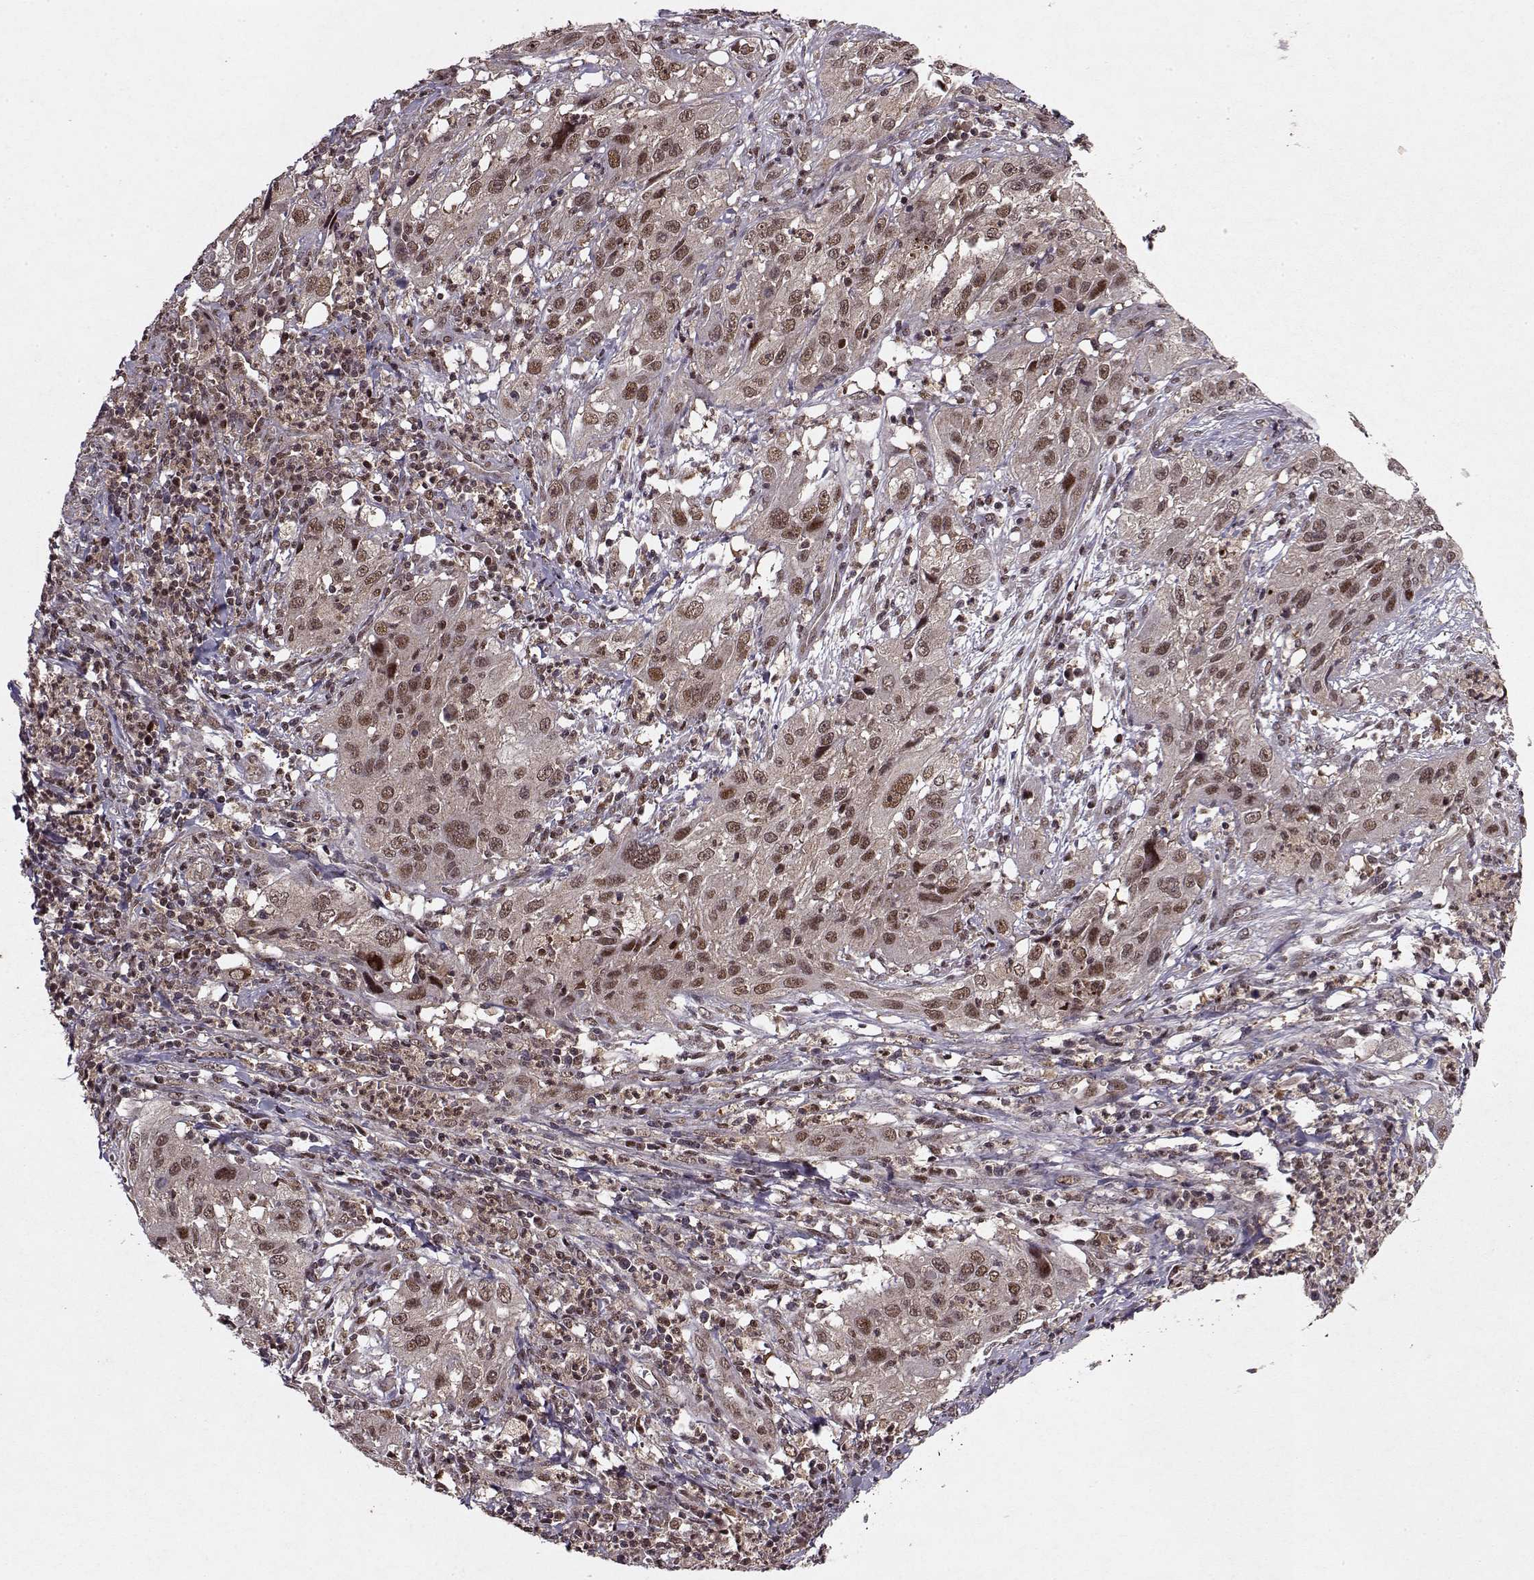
{"staining": {"intensity": "weak", "quantity": ">75%", "location": "nuclear"}, "tissue": "cervical cancer", "cell_type": "Tumor cells", "image_type": "cancer", "snomed": [{"axis": "morphology", "description": "Squamous cell carcinoma, NOS"}, {"axis": "topography", "description": "Cervix"}], "caption": "Protein staining demonstrates weak nuclear expression in about >75% of tumor cells in cervical cancer (squamous cell carcinoma).", "gene": "PSMA7", "patient": {"sex": "female", "age": 32}}